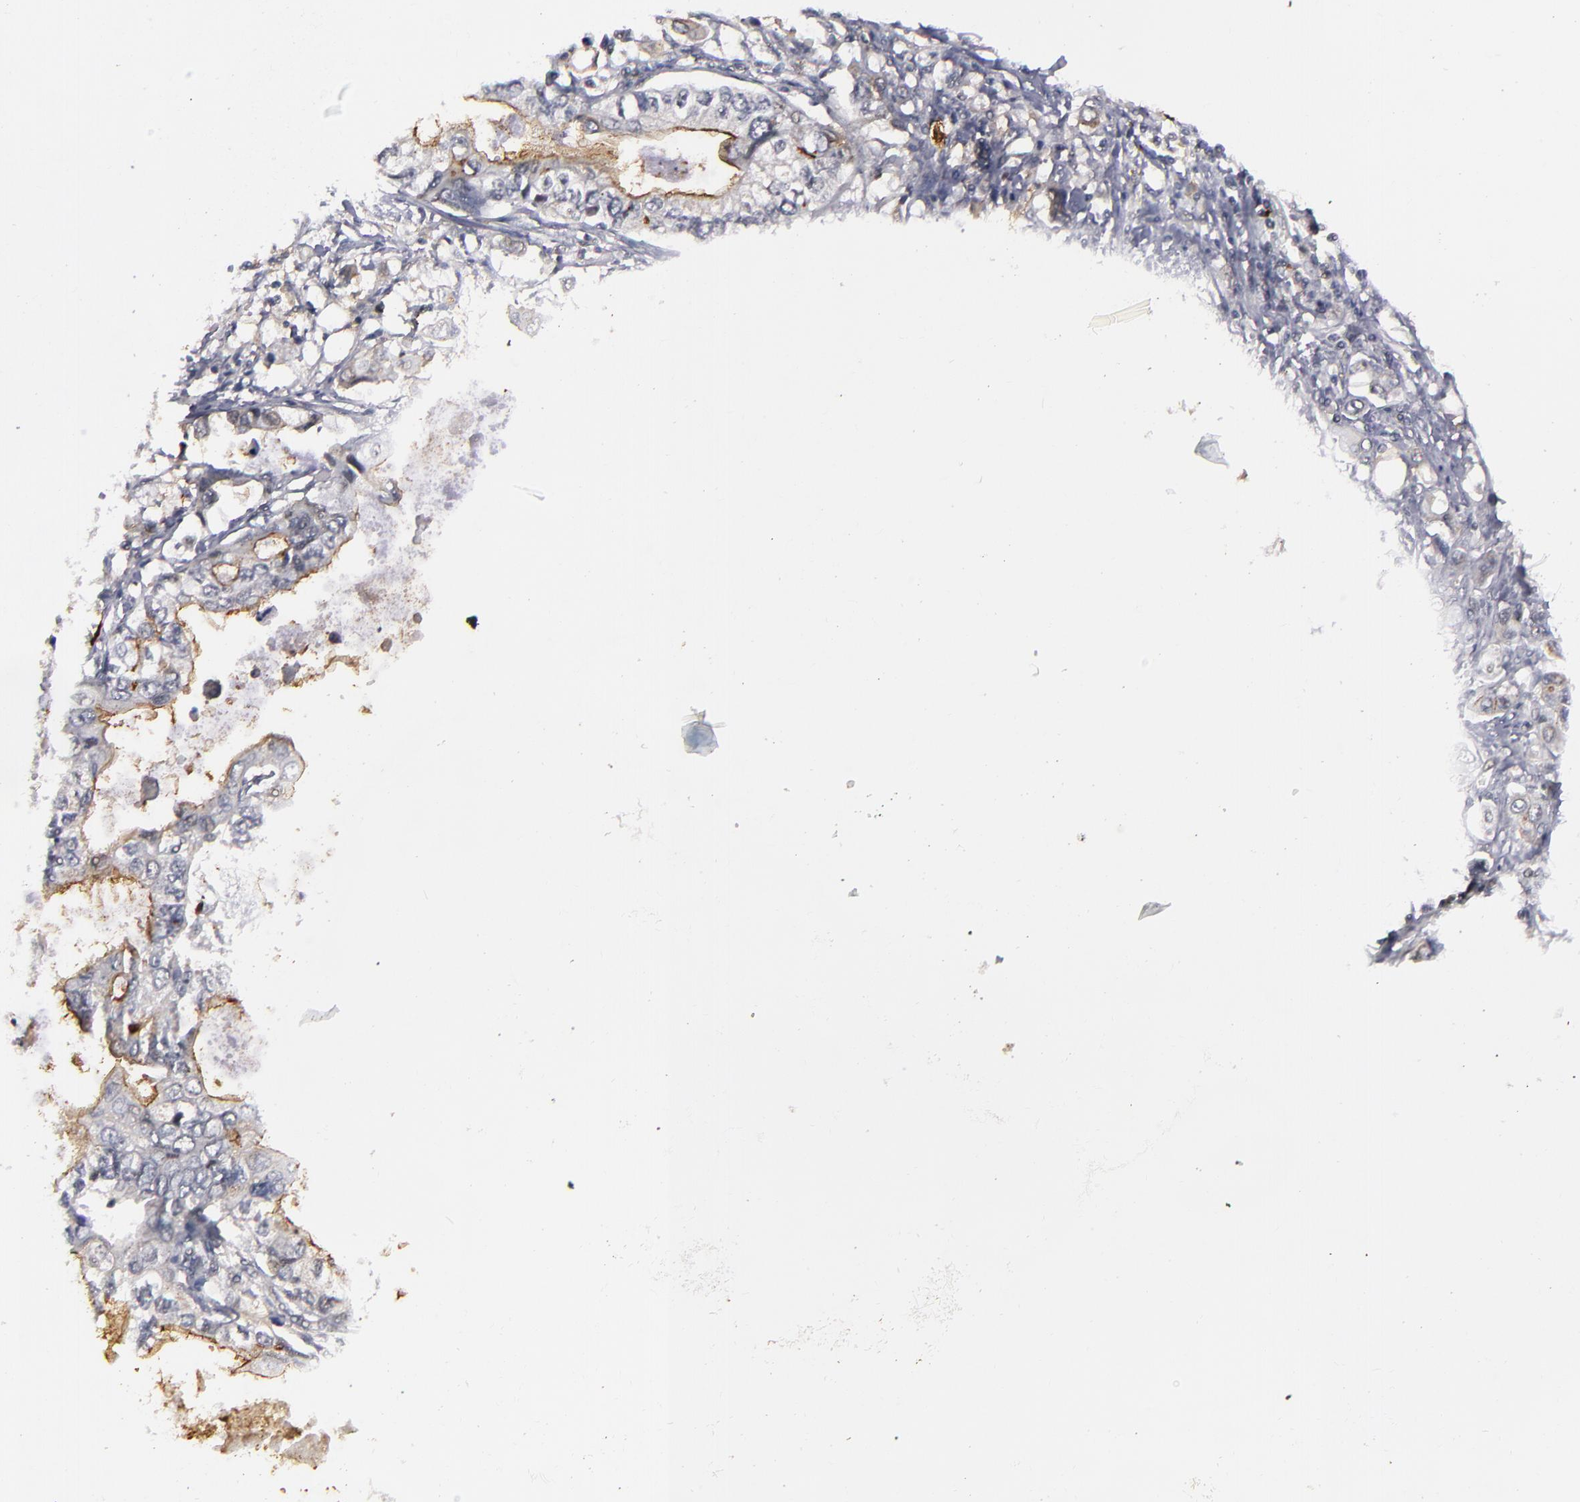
{"staining": {"intensity": "negative", "quantity": "none", "location": "none"}, "tissue": "stomach cancer", "cell_type": "Tumor cells", "image_type": "cancer", "snomed": [{"axis": "morphology", "description": "Adenocarcinoma, NOS"}, {"axis": "topography", "description": "Pancreas"}, {"axis": "topography", "description": "Stomach, upper"}], "caption": "The image displays no significant expression in tumor cells of adenocarcinoma (stomach). (DAB IHC with hematoxylin counter stain).", "gene": "STX3", "patient": {"sex": "male", "age": 77}}